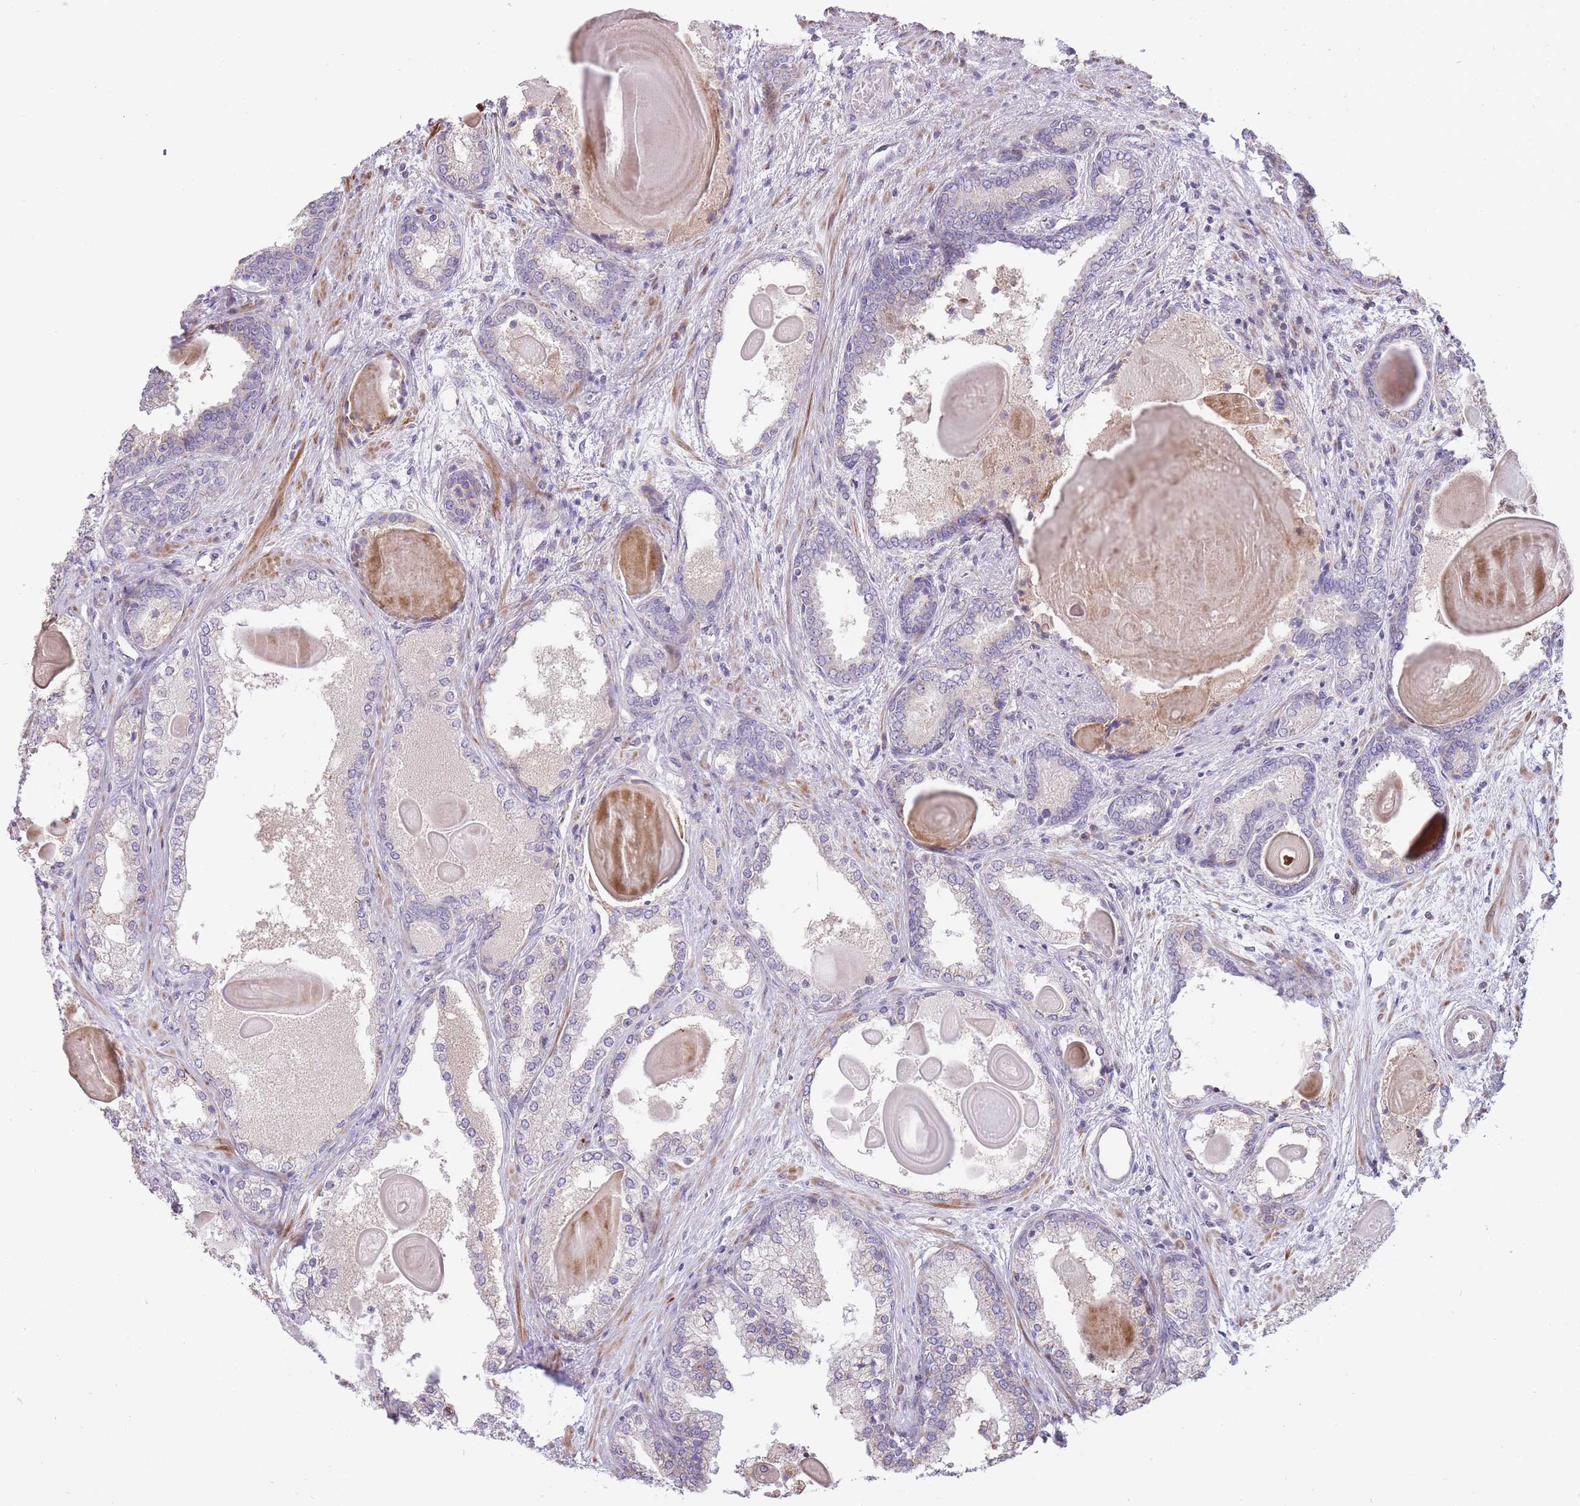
{"staining": {"intensity": "negative", "quantity": "none", "location": "none"}, "tissue": "prostate cancer", "cell_type": "Tumor cells", "image_type": "cancer", "snomed": [{"axis": "morphology", "description": "Adenocarcinoma, High grade"}, {"axis": "topography", "description": "Prostate"}], "caption": "DAB (3,3'-diaminobenzidine) immunohistochemical staining of prostate high-grade adenocarcinoma demonstrates no significant expression in tumor cells.", "gene": "PPP3R2", "patient": {"sex": "male", "age": 63}}